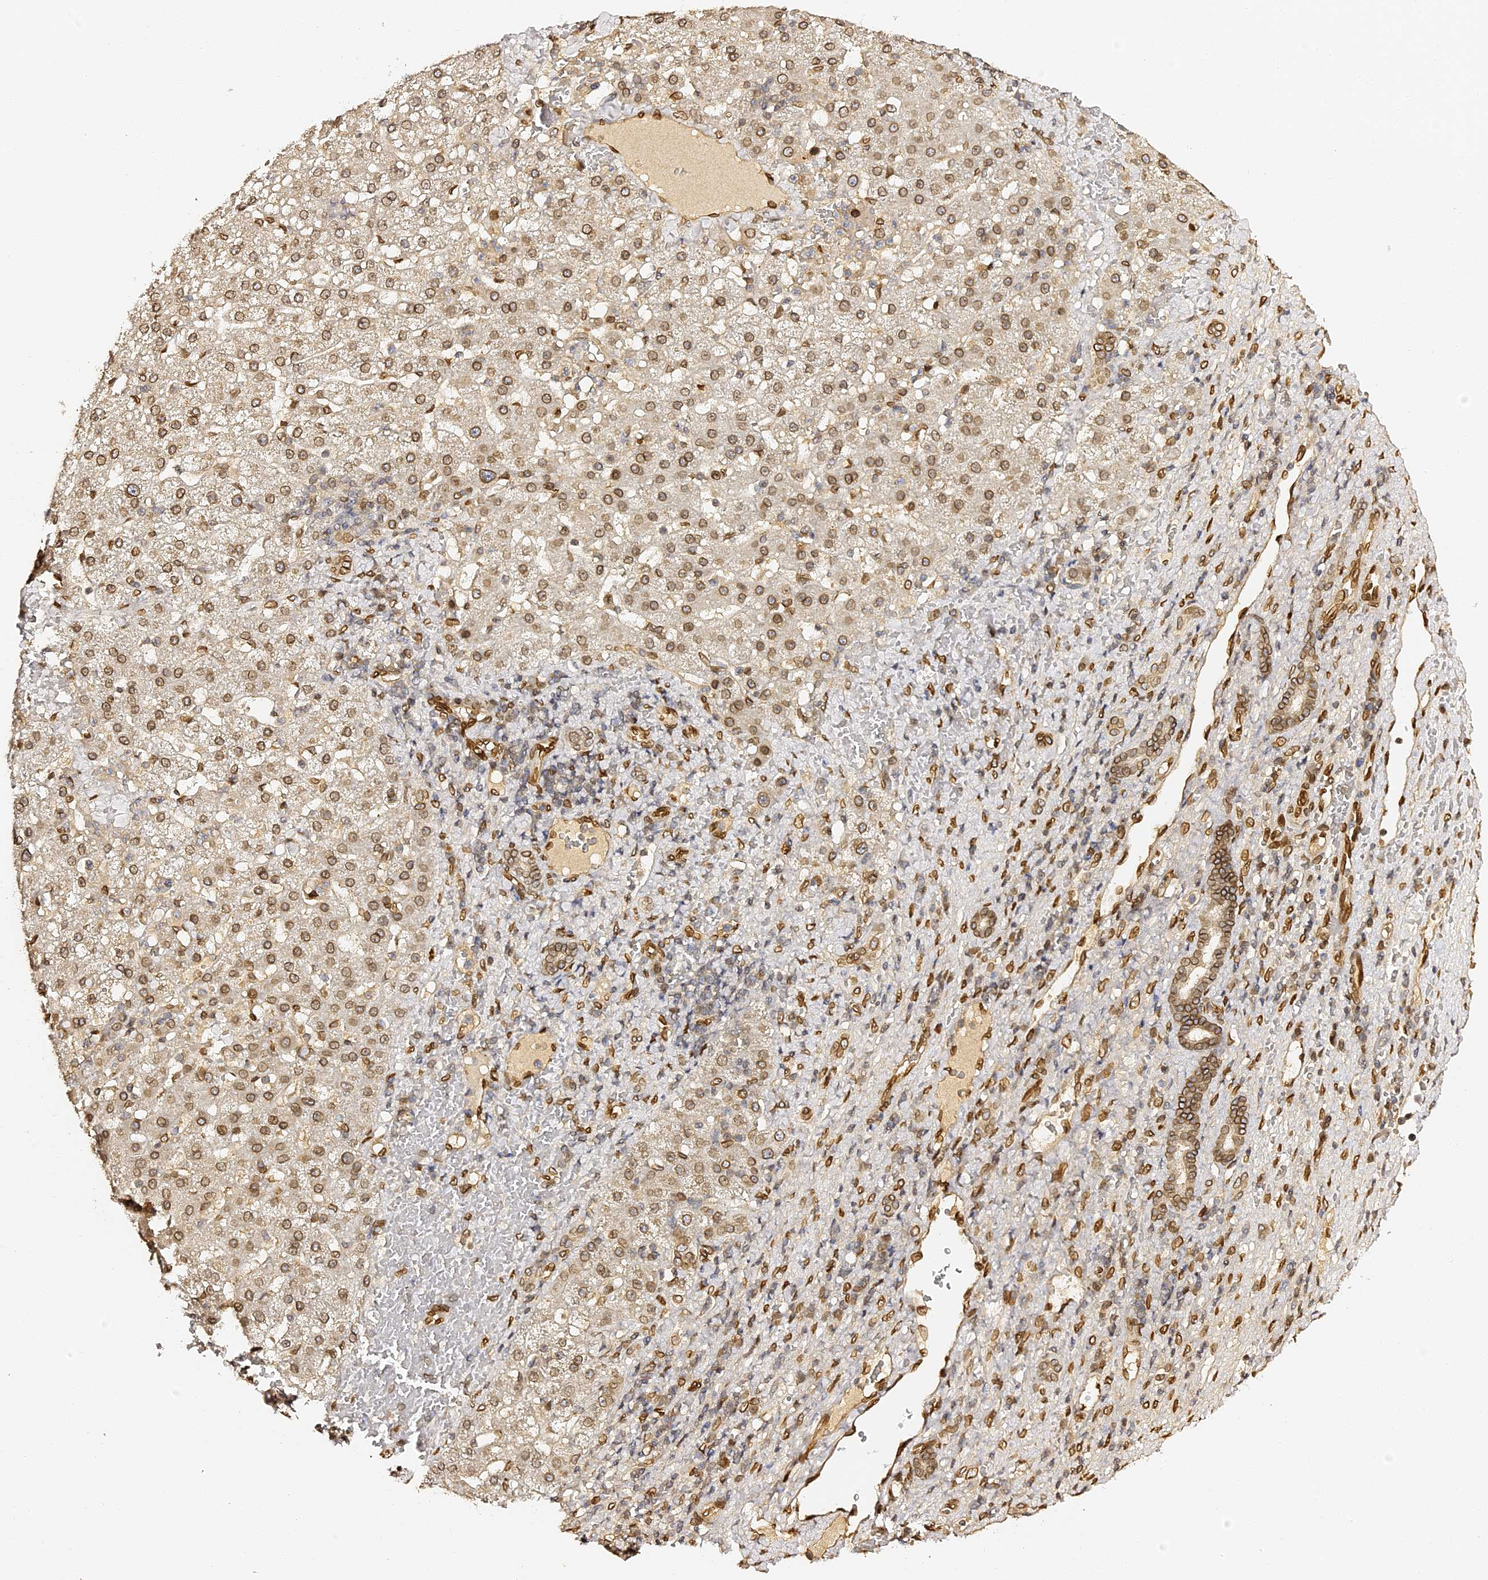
{"staining": {"intensity": "strong", "quantity": ">75%", "location": "cytoplasmic/membranous,nuclear"}, "tissue": "liver cancer", "cell_type": "Tumor cells", "image_type": "cancer", "snomed": [{"axis": "morphology", "description": "Normal tissue, NOS"}, {"axis": "morphology", "description": "Carcinoma, Hepatocellular, NOS"}, {"axis": "topography", "description": "Liver"}], "caption": "Tumor cells show high levels of strong cytoplasmic/membranous and nuclear positivity in about >75% of cells in hepatocellular carcinoma (liver). The protein of interest is stained brown, and the nuclei are stained in blue (DAB (3,3'-diaminobenzidine) IHC with brightfield microscopy, high magnification).", "gene": "ANAPC5", "patient": {"sex": "male", "age": 57}}